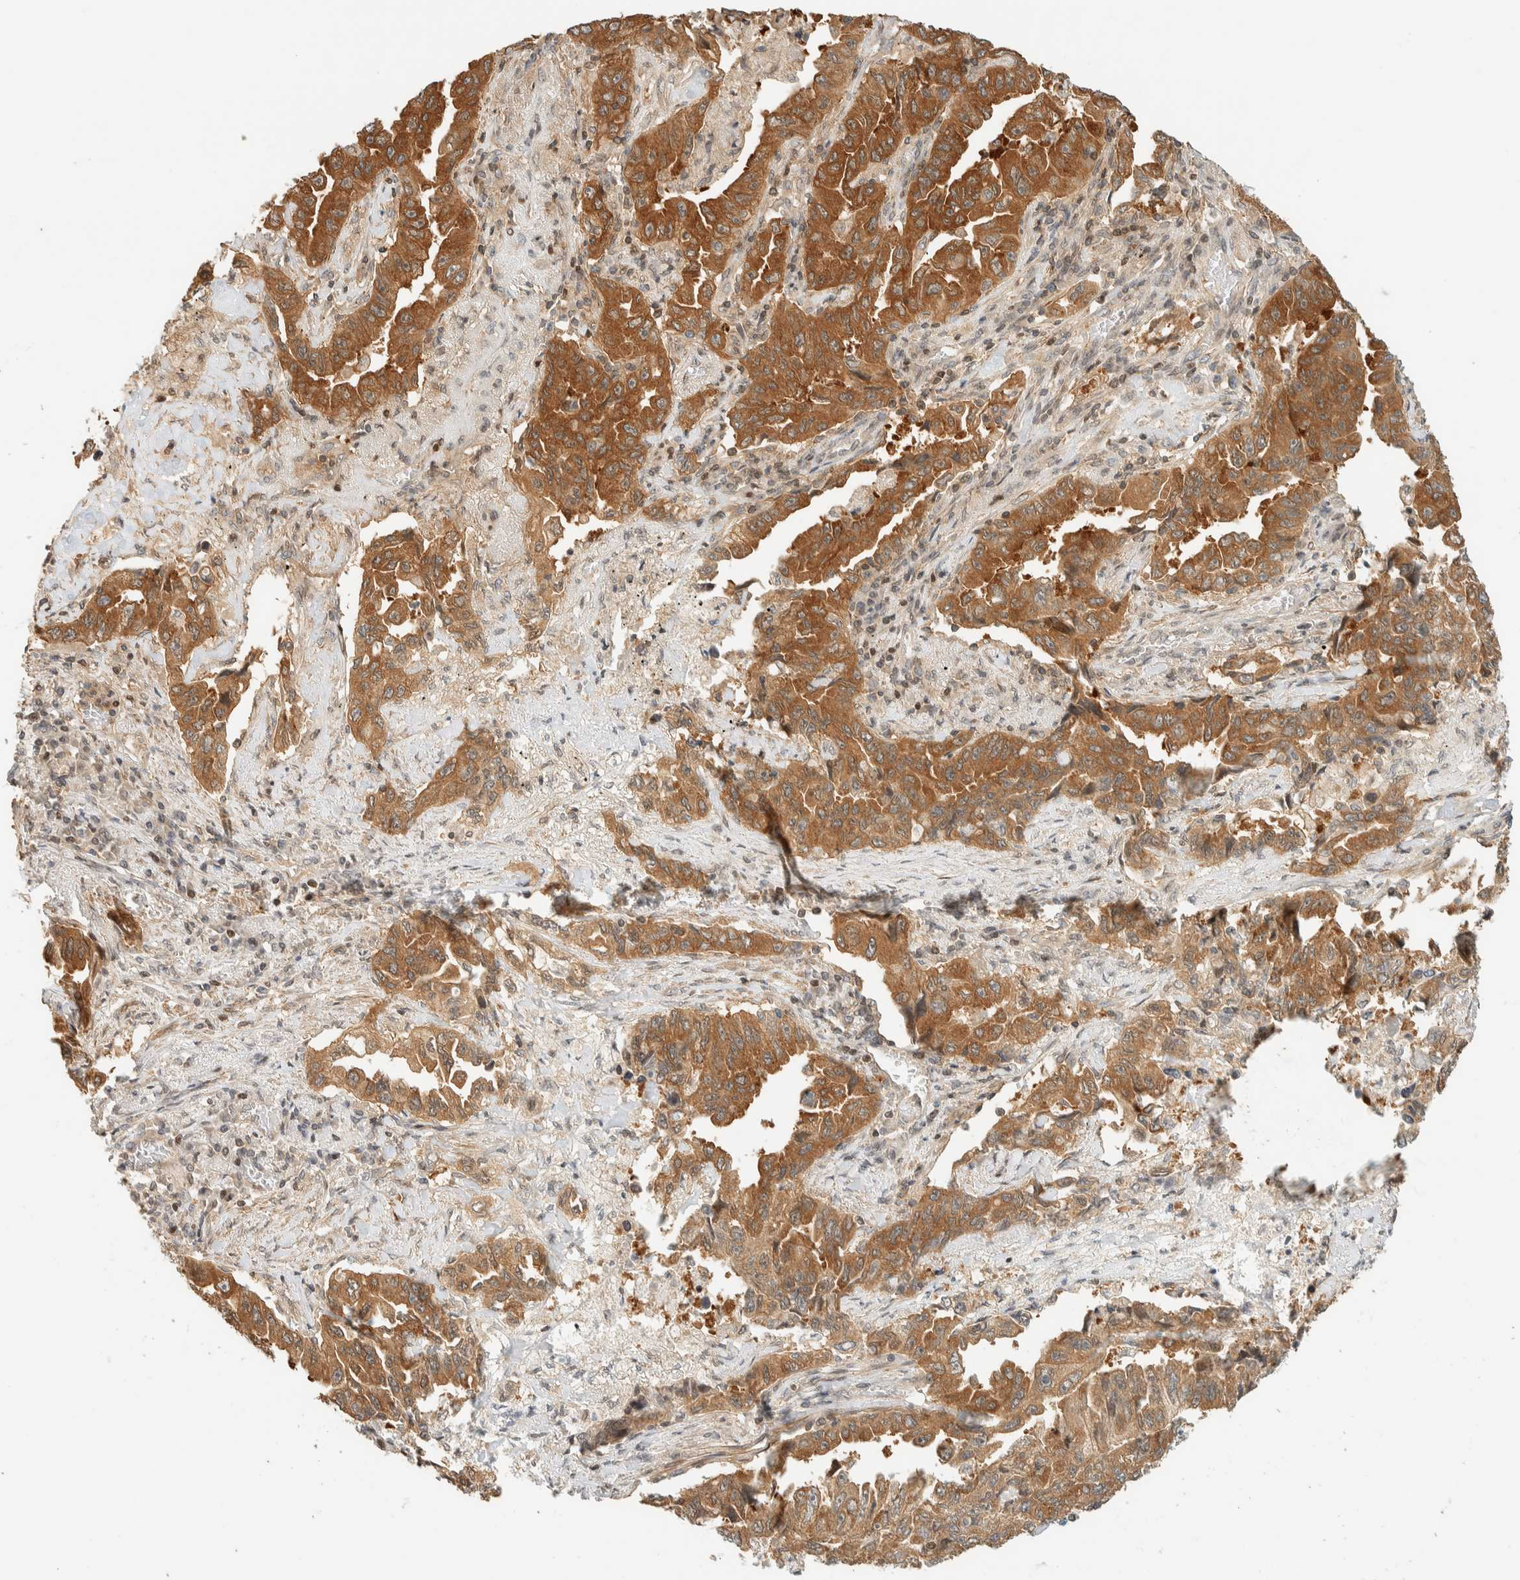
{"staining": {"intensity": "moderate", "quantity": ">75%", "location": "cytoplasmic/membranous"}, "tissue": "lung cancer", "cell_type": "Tumor cells", "image_type": "cancer", "snomed": [{"axis": "morphology", "description": "Adenocarcinoma, NOS"}, {"axis": "topography", "description": "Lung"}], "caption": "Protein staining of lung cancer (adenocarcinoma) tissue displays moderate cytoplasmic/membranous staining in about >75% of tumor cells.", "gene": "ARFGEF1", "patient": {"sex": "female", "age": 51}}